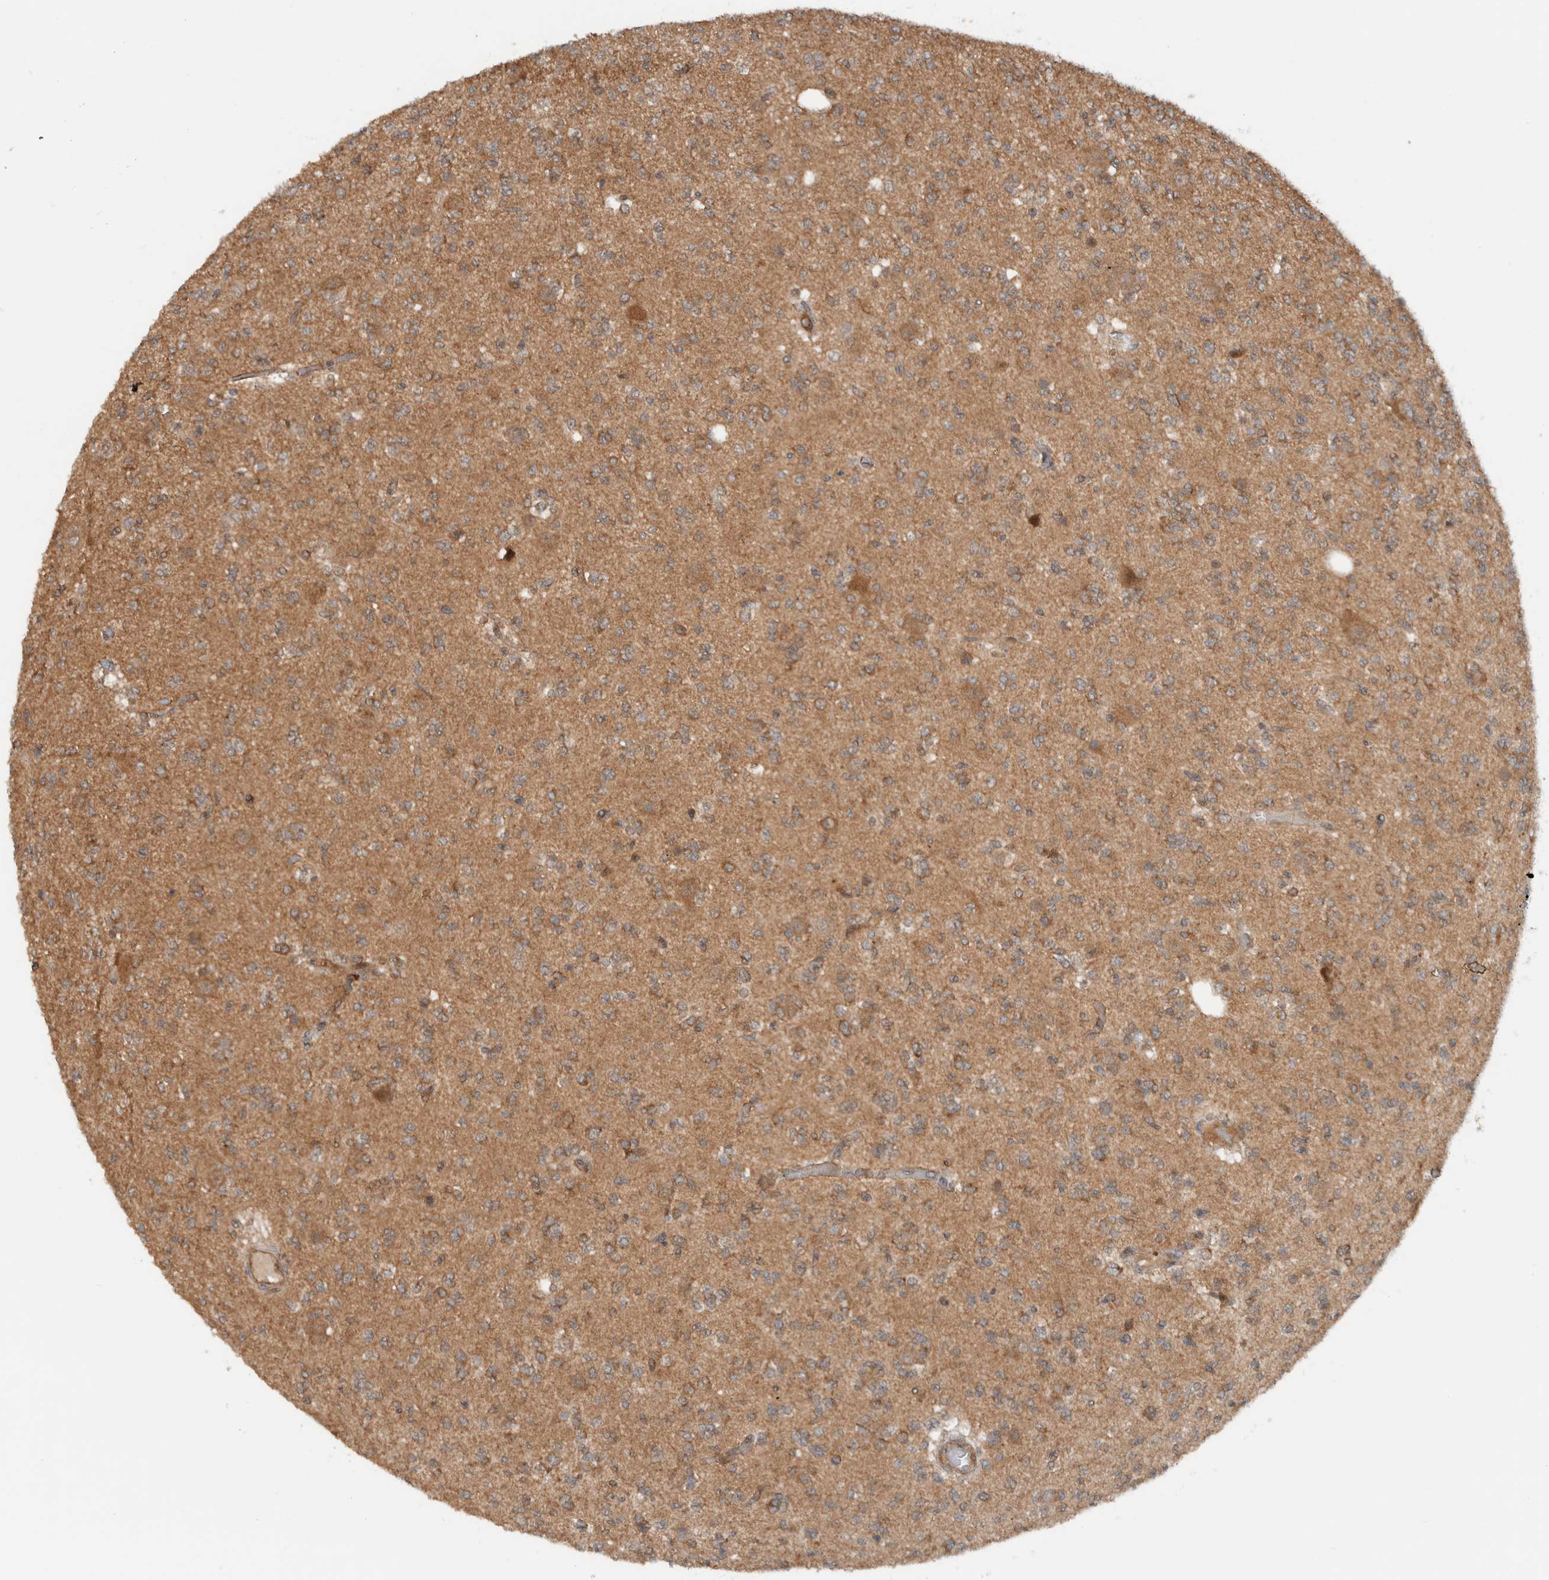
{"staining": {"intensity": "moderate", "quantity": "25%-75%", "location": "cytoplasmic/membranous"}, "tissue": "glioma", "cell_type": "Tumor cells", "image_type": "cancer", "snomed": [{"axis": "morphology", "description": "Glioma, malignant, Low grade"}, {"axis": "topography", "description": "Brain"}], "caption": "Protein staining by immunohistochemistry (IHC) exhibits moderate cytoplasmic/membranous expression in approximately 25%-75% of tumor cells in malignant low-grade glioma.", "gene": "KLHL6", "patient": {"sex": "male", "age": 38}}